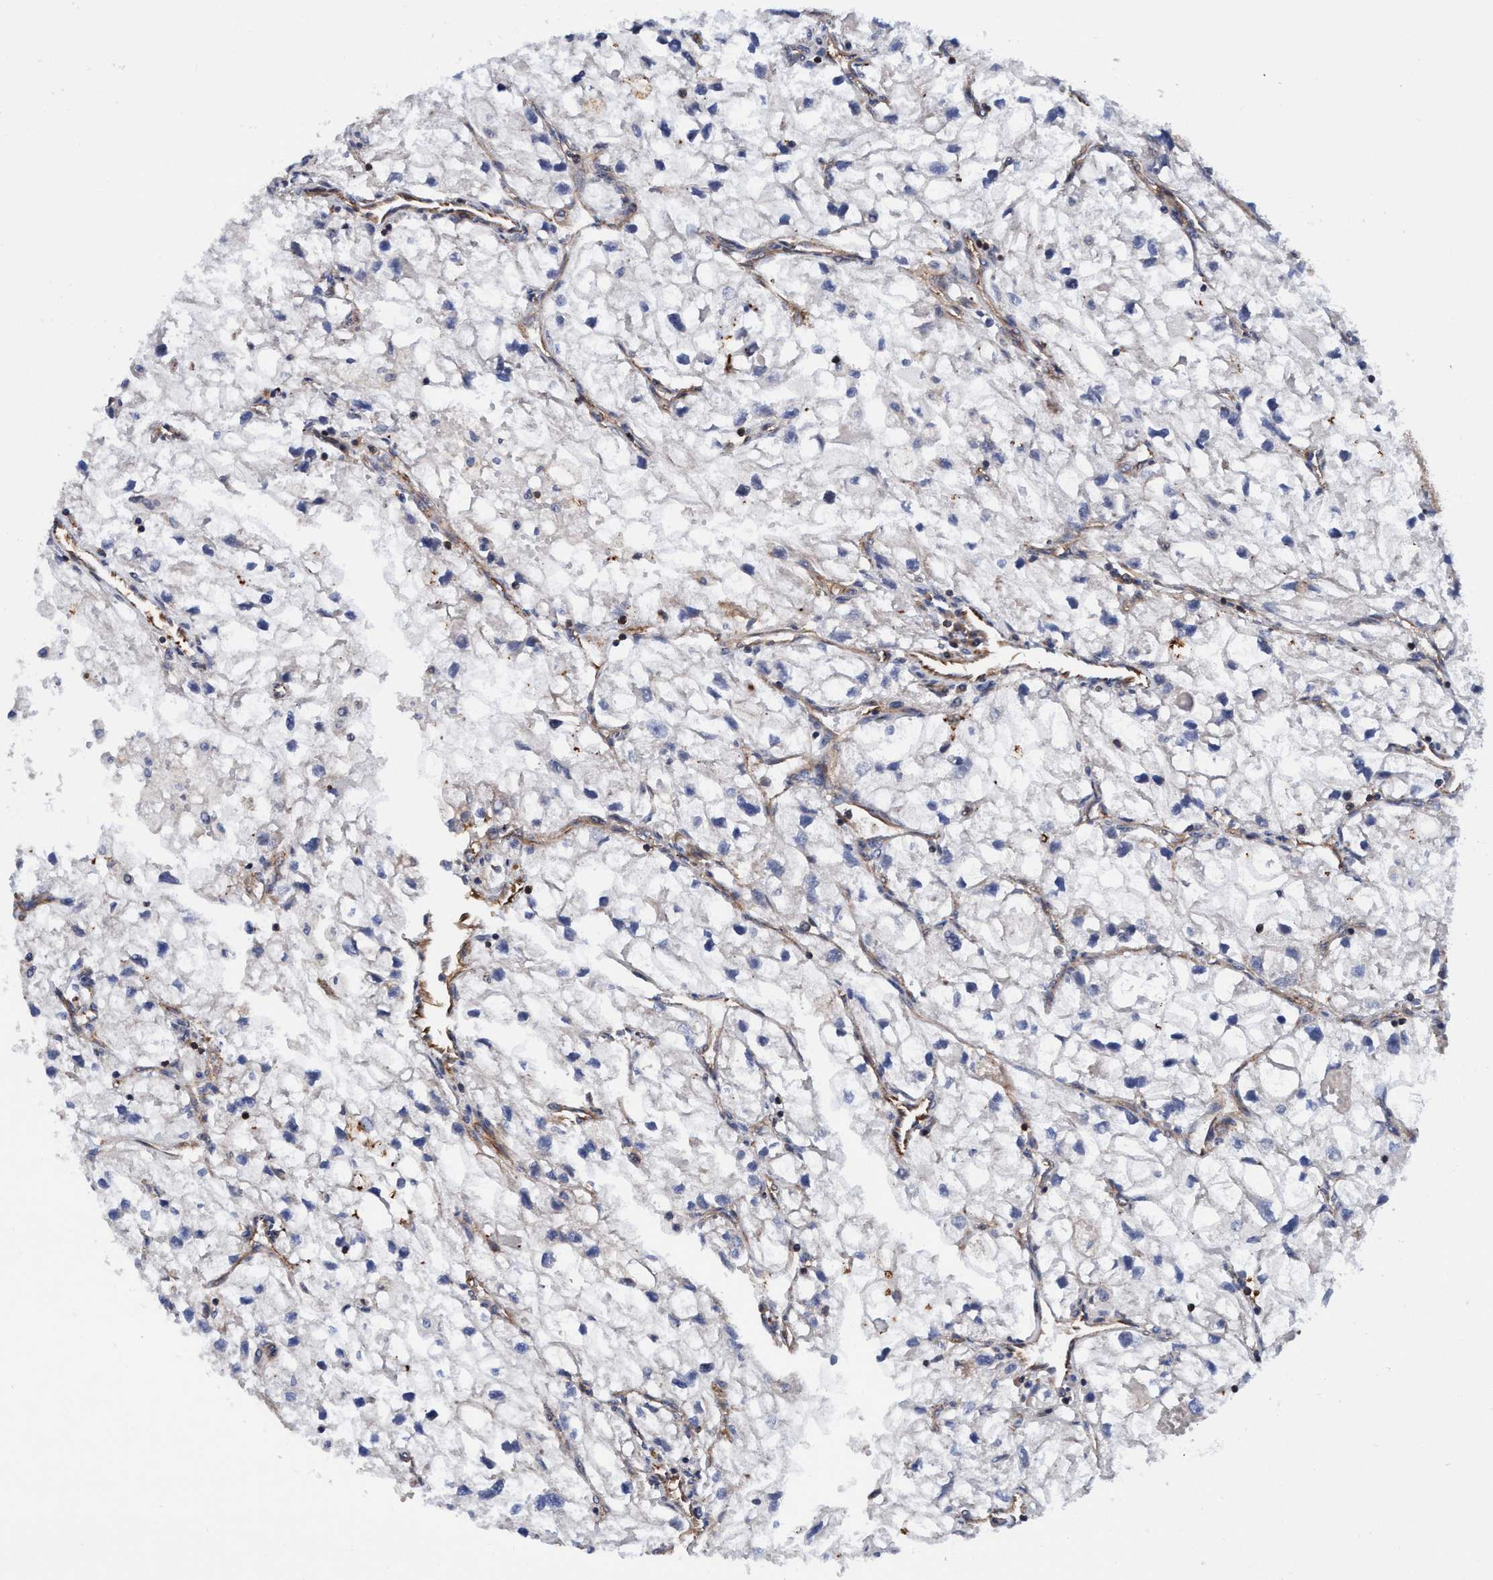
{"staining": {"intensity": "negative", "quantity": "none", "location": "none"}, "tissue": "renal cancer", "cell_type": "Tumor cells", "image_type": "cancer", "snomed": [{"axis": "morphology", "description": "Adenocarcinoma, NOS"}, {"axis": "topography", "description": "Kidney"}], "caption": "Immunohistochemistry (IHC) histopathology image of neoplastic tissue: human renal cancer stained with DAB shows no significant protein expression in tumor cells.", "gene": "MCM3AP", "patient": {"sex": "female", "age": 70}}